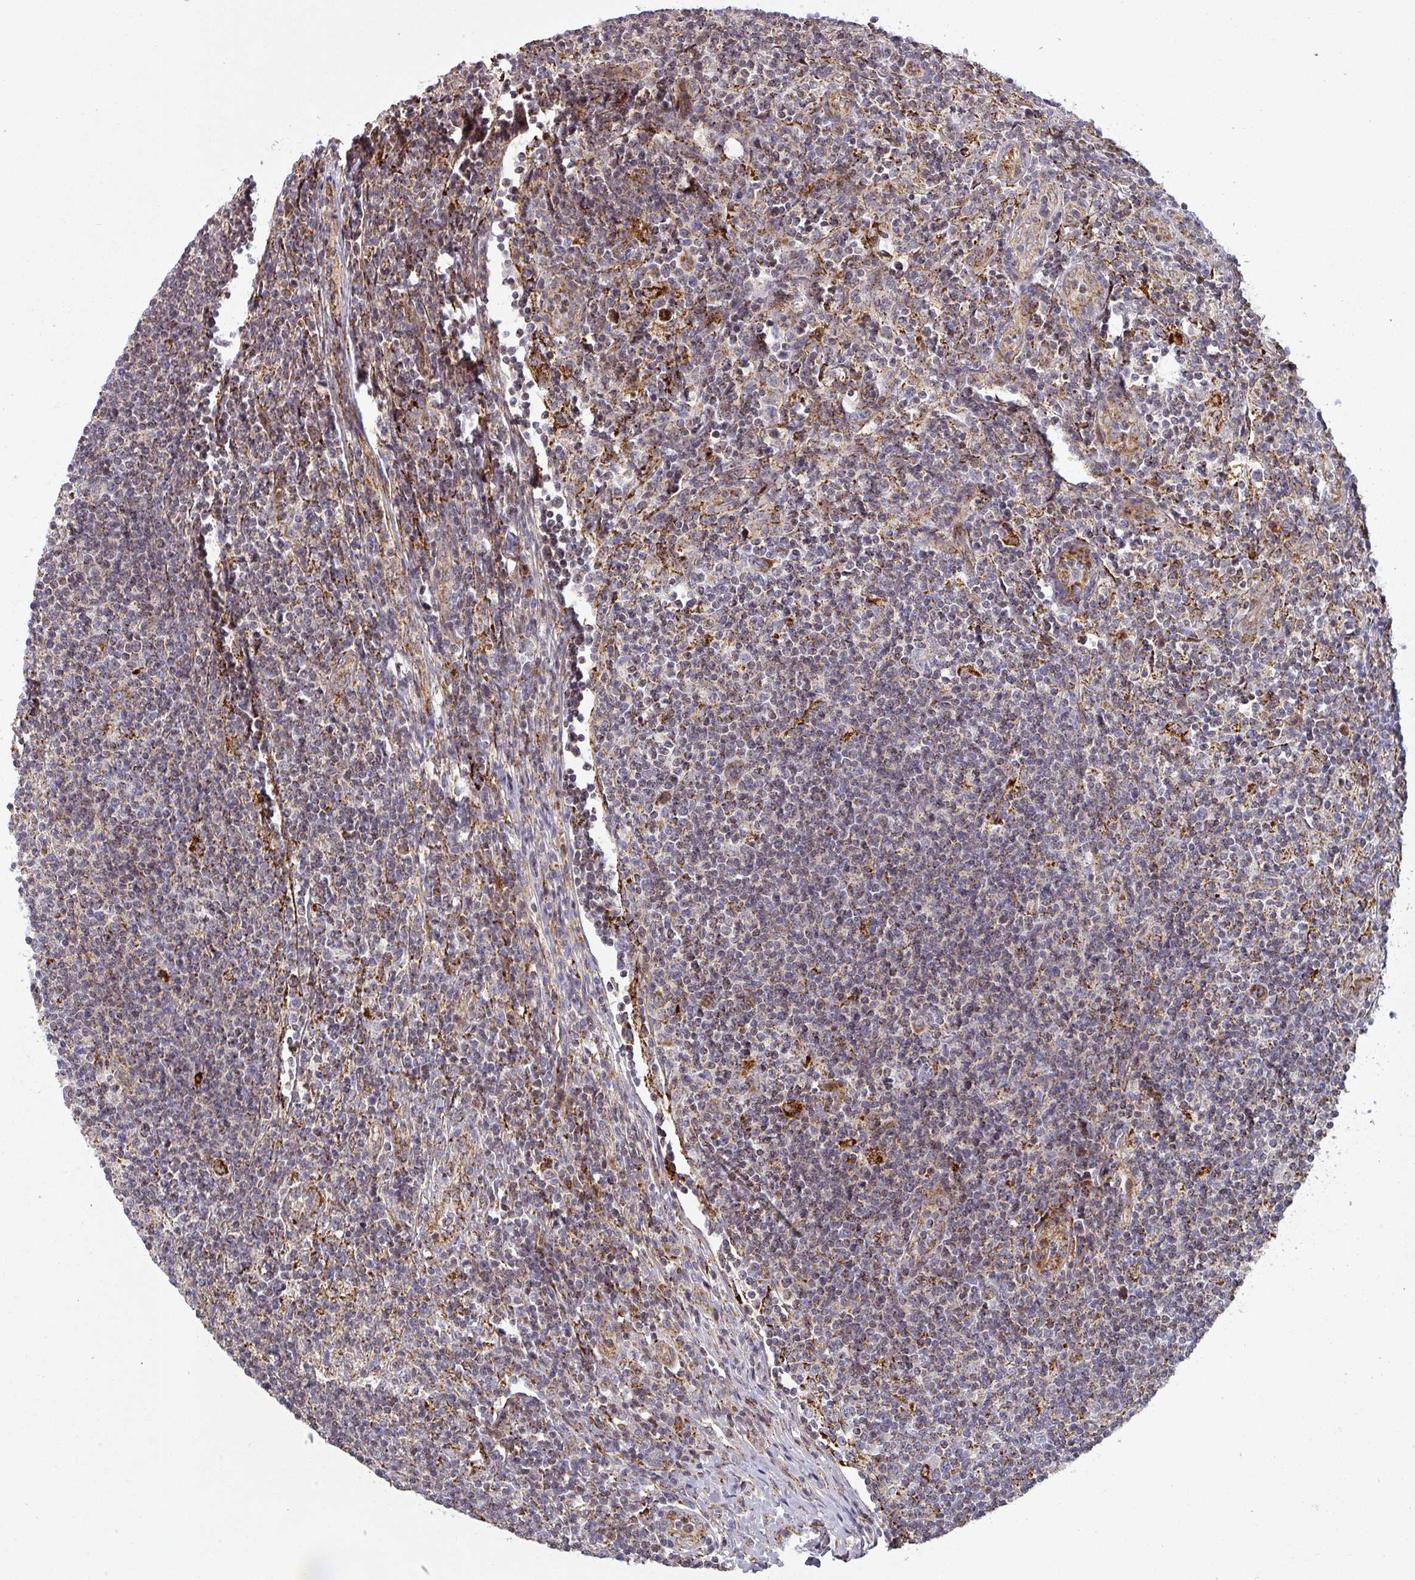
{"staining": {"intensity": "moderate", "quantity": ">75%", "location": "cytoplasmic/membranous"}, "tissue": "lymphoma", "cell_type": "Tumor cells", "image_type": "cancer", "snomed": [{"axis": "morphology", "description": "Hodgkin's disease, NOS"}, {"axis": "topography", "description": "Lymph node"}], "caption": "Tumor cells show moderate cytoplasmic/membranous positivity in about >75% of cells in Hodgkin's disease. The staining is performed using DAB (3,3'-diaminobenzidine) brown chromogen to label protein expression. The nuclei are counter-stained blue using hematoxylin.", "gene": "GPD2", "patient": {"sex": "male", "age": 83}}